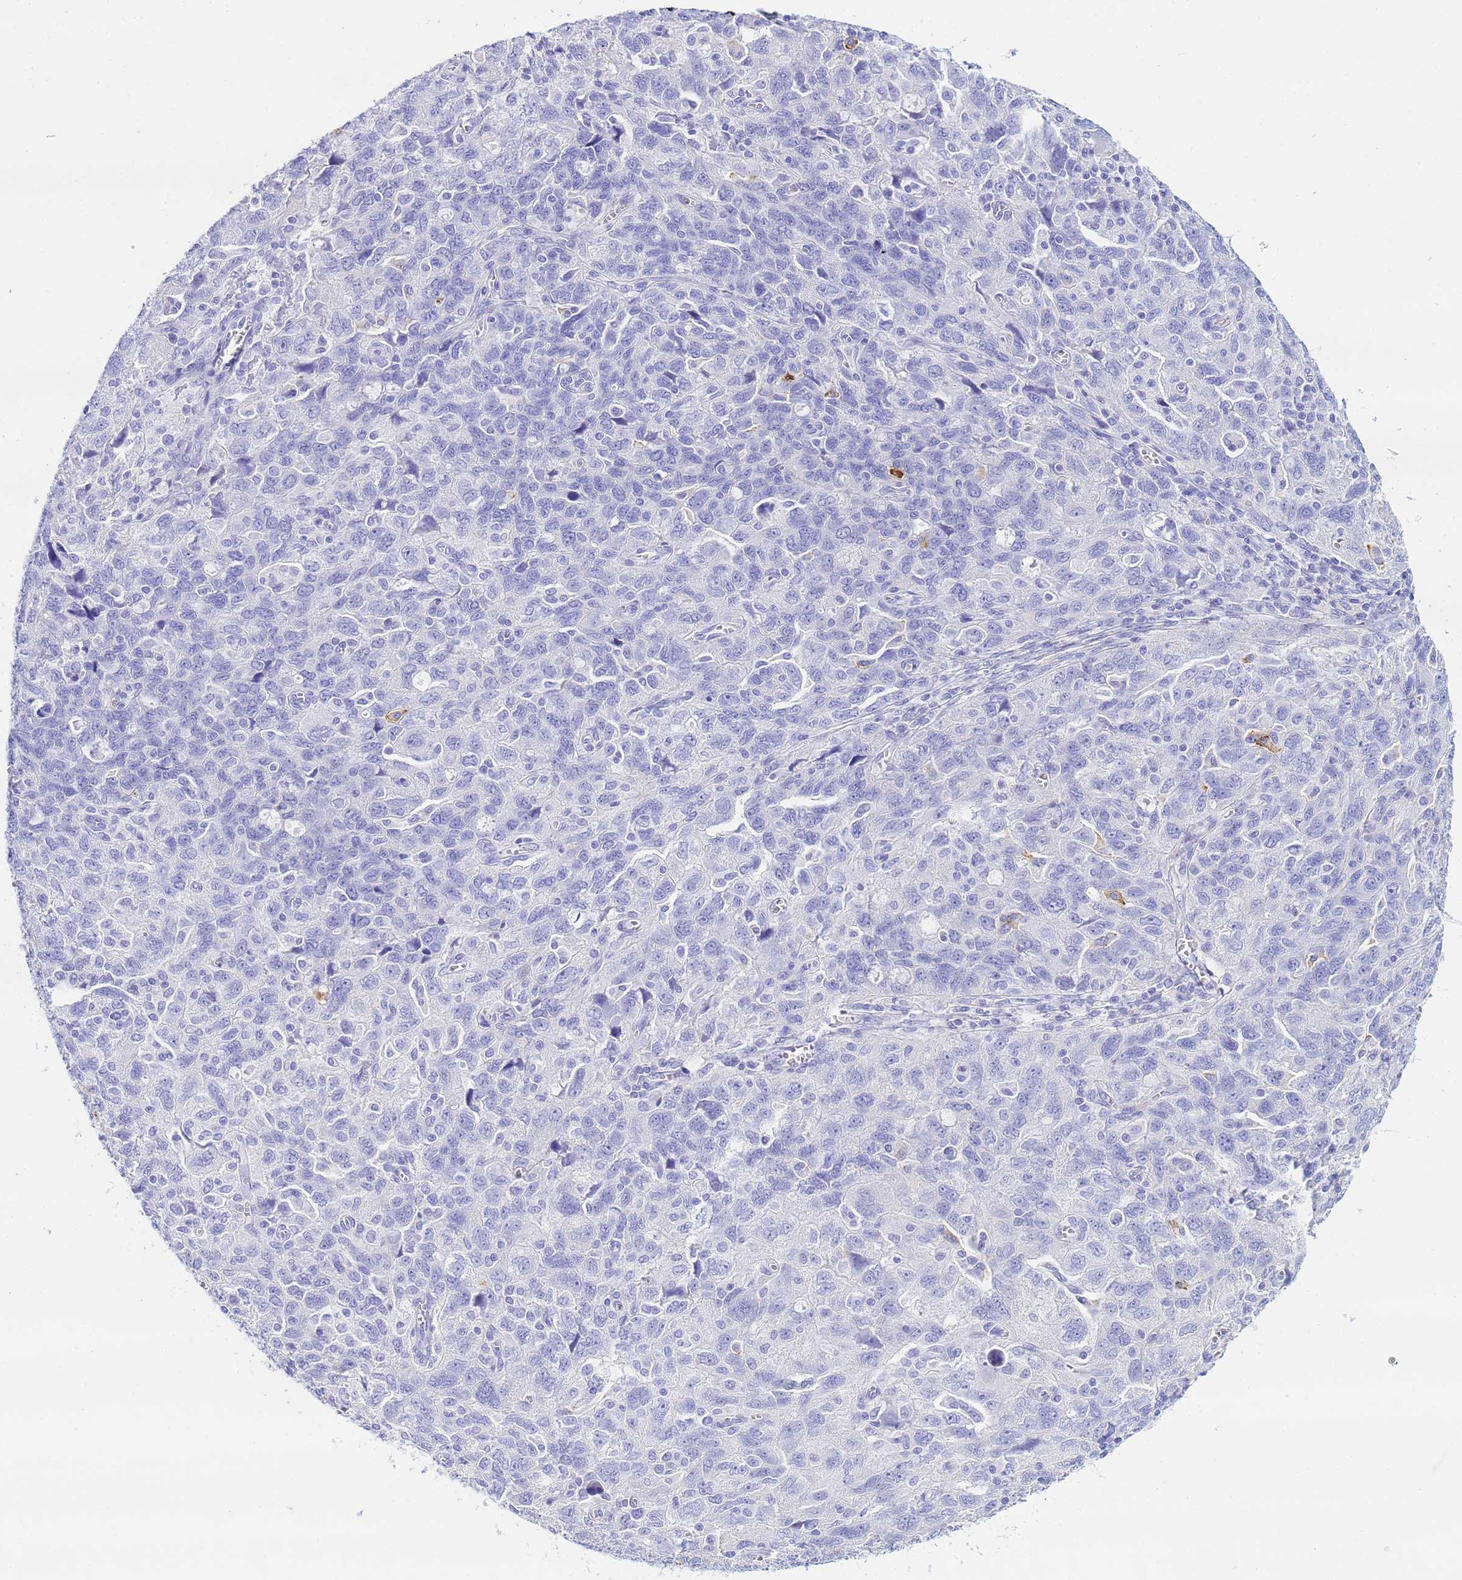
{"staining": {"intensity": "negative", "quantity": "none", "location": "none"}, "tissue": "ovarian cancer", "cell_type": "Tumor cells", "image_type": "cancer", "snomed": [{"axis": "morphology", "description": "Carcinoma, NOS"}, {"axis": "morphology", "description": "Cystadenocarcinoma, serous, NOS"}, {"axis": "topography", "description": "Ovary"}], "caption": "High magnification brightfield microscopy of carcinoma (ovarian) stained with DAB (3,3'-diaminobenzidine) (brown) and counterstained with hematoxylin (blue): tumor cells show no significant expression.", "gene": "AQP12A", "patient": {"sex": "female", "age": 69}}